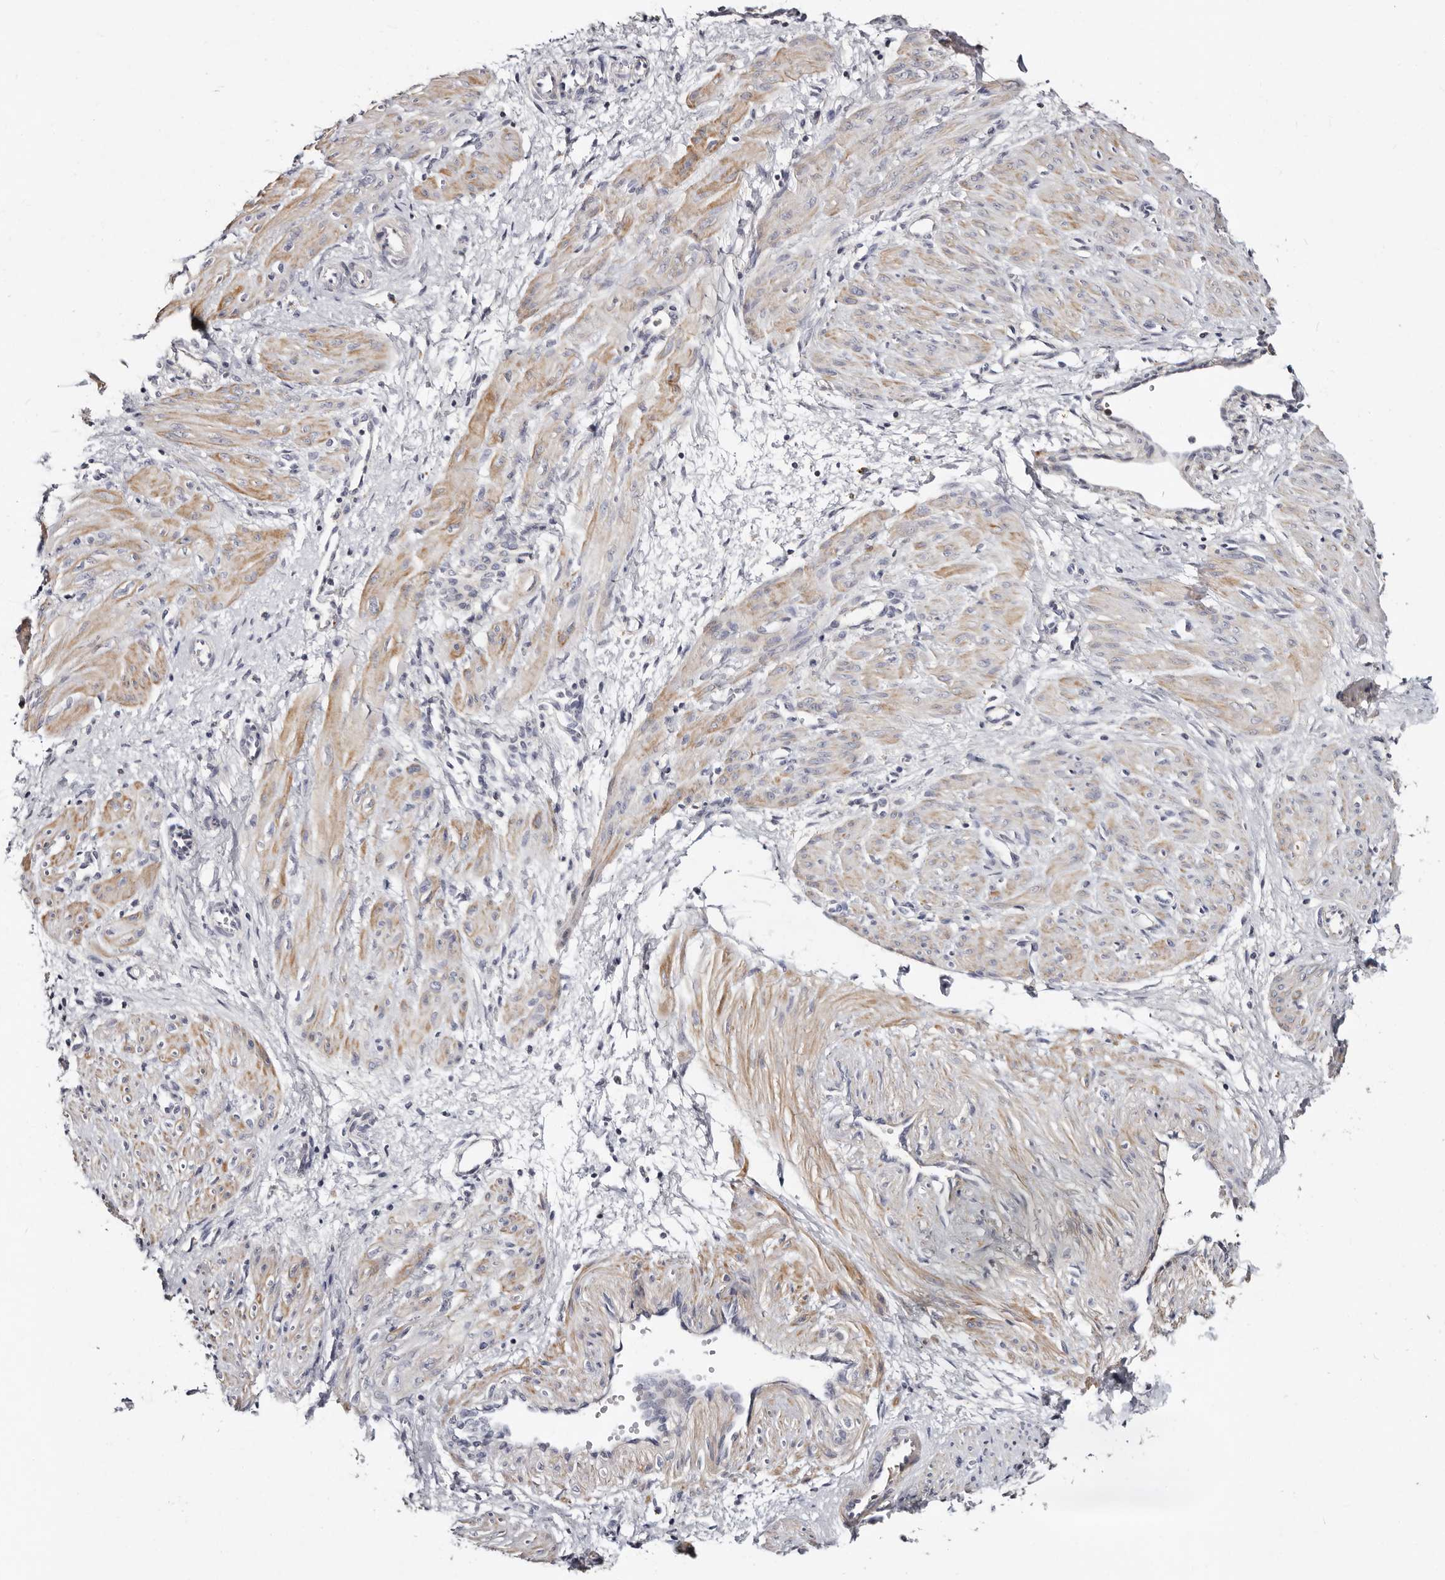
{"staining": {"intensity": "weak", "quantity": ">75%", "location": "cytoplasmic/membranous"}, "tissue": "smooth muscle", "cell_type": "Smooth muscle cells", "image_type": "normal", "snomed": [{"axis": "morphology", "description": "Normal tissue, NOS"}, {"axis": "topography", "description": "Endometrium"}], "caption": "About >75% of smooth muscle cells in normal smooth muscle reveal weak cytoplasmic/membranous protein staining as visualized by brown immunohistochemical staining.", "gene": "MRPS33", "patient": {"sex": "female", "age": 33}}